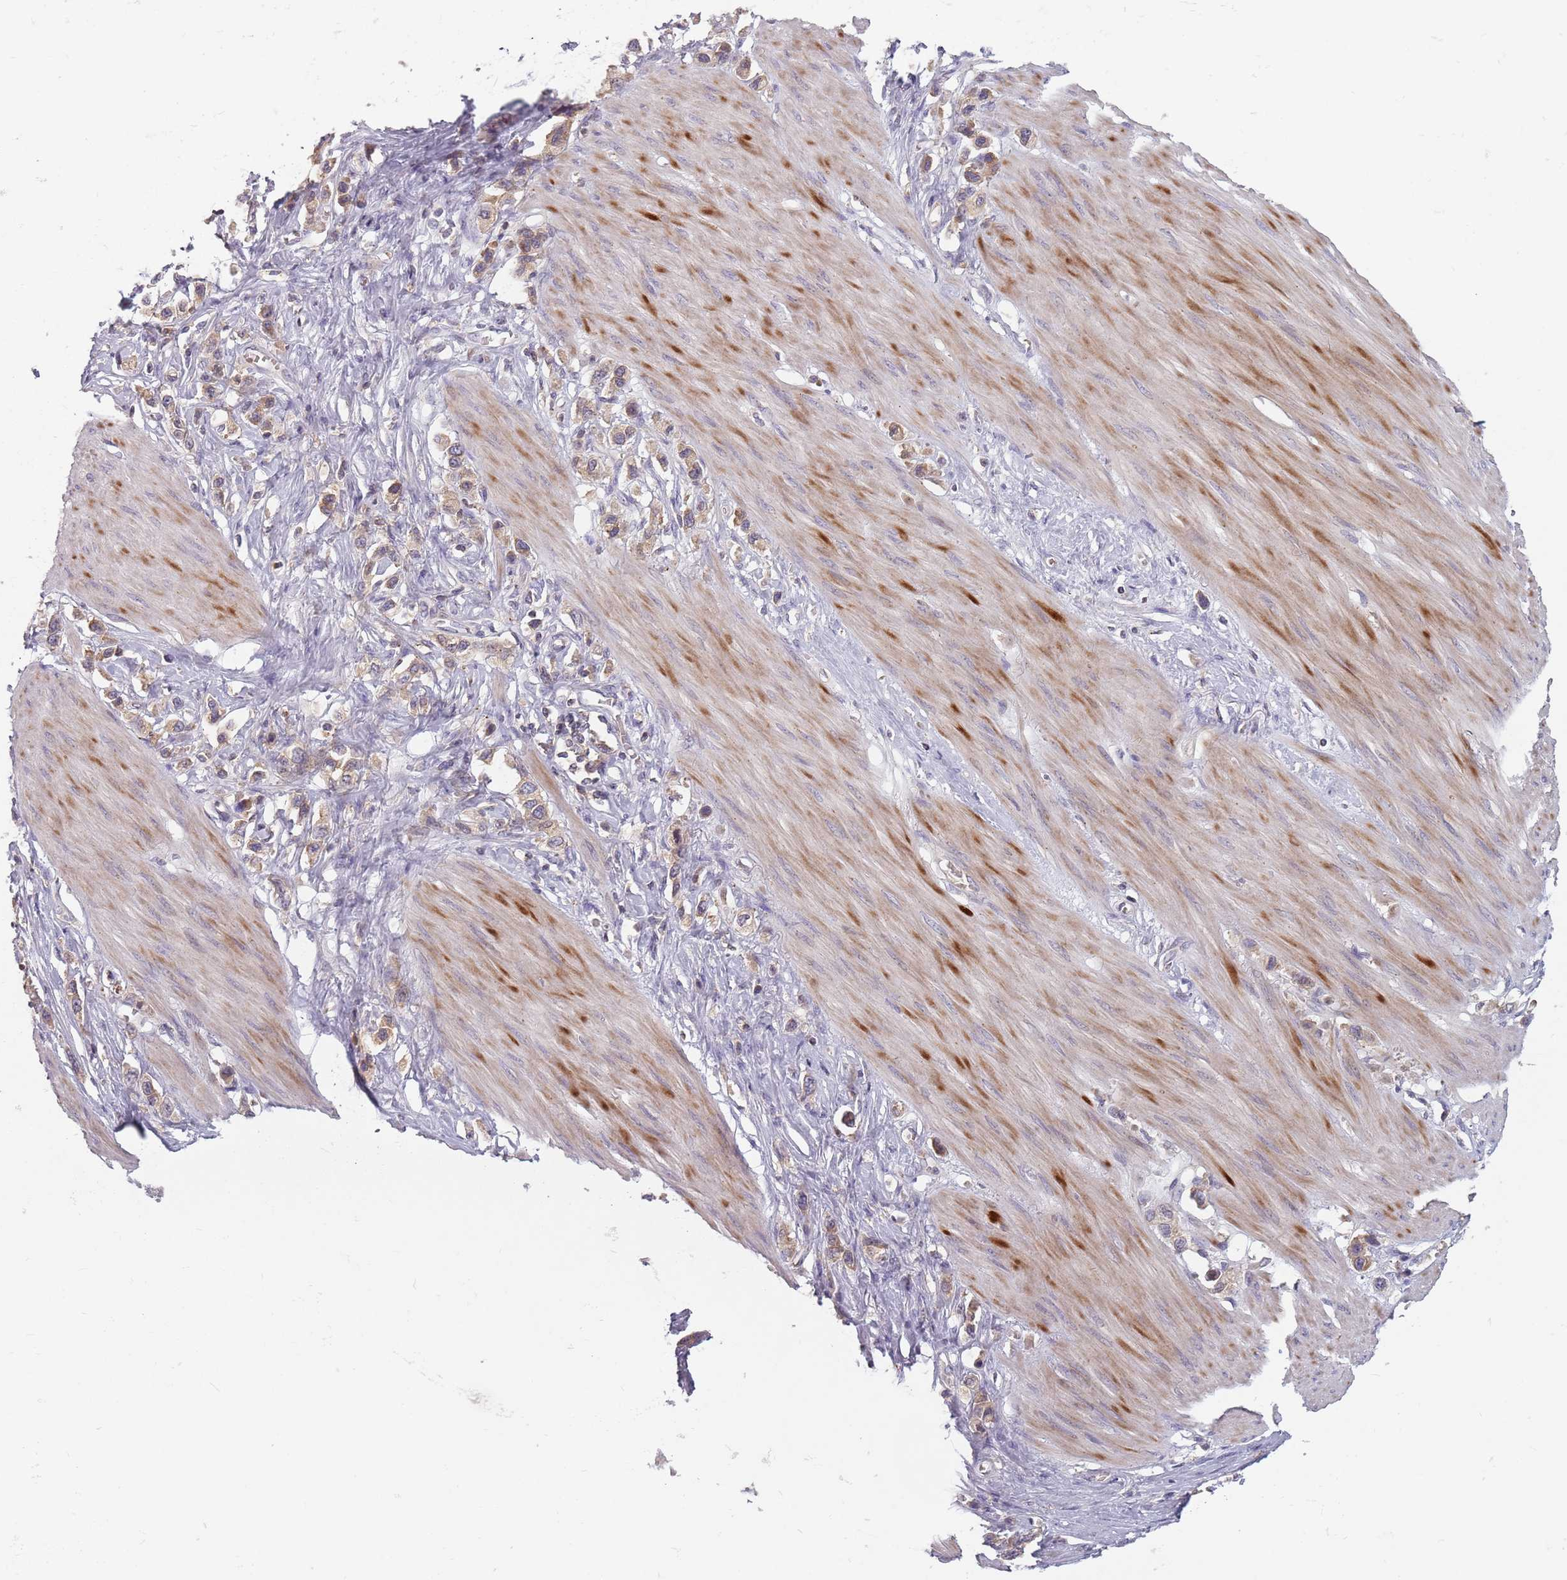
{"staining": {"intensity": "weak", "quantity": "25%-75%", "location": "cytoplasmic/membranous"}, "tissue": "stomach cancer", "cell_type": "Tumor cells", "image_type": "cancer", "snomed": [{"axis": "morphology", "description": "Adenocarcinoma, NOS"}, {"axis": "topography", "description": "Stomach"}], "caption": "Weak cytoplasmic/membranous protein expression is appreciated in approximately 25%-75% of tumor cells in stomach cancer (adenocarcinoma).", "gene": "ASB13", "patient": {"sex": "female", "age": 65}}